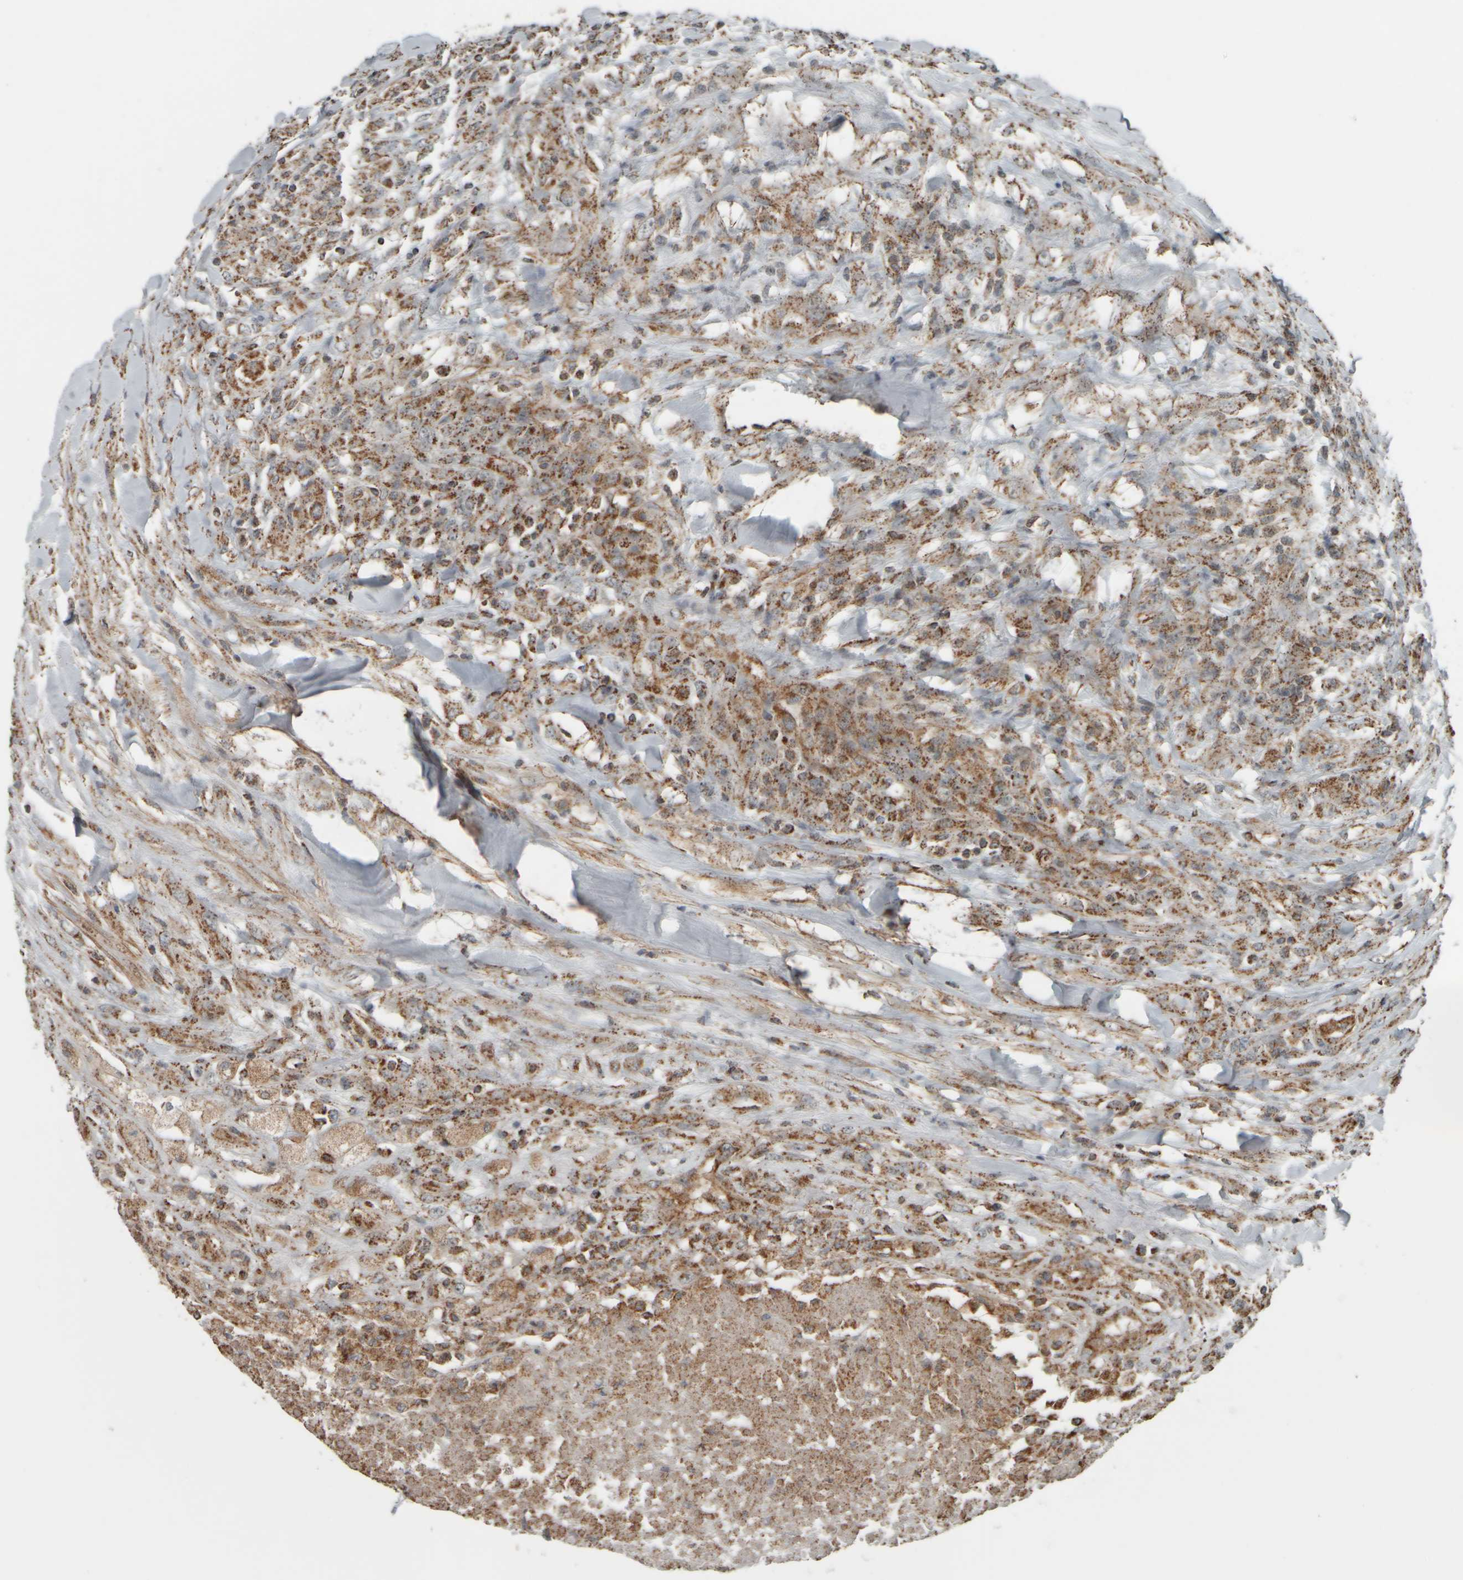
{"staining": {"intensity": "moderate", "quantity": ">75%", "location": "cytoplasmic/membranous"}, "tissue": "testis cancer", "cell_type": "Tumor cells", "image_type": "cancer", "snomed": [{"axis": "morphology", "description": "Seminoma, NOS"}, {"axis": "topography", "description": "Testis"}], "caption": "The image exhibits a brown stain indicating the presence of a protein in the cytoplasmic/membranous of tumor cells in seminoma (testis). (IHC, brightfield microscopy, high magnification).", "gene": "APBB2", "patient": {"sex": "male", "age": 59}}